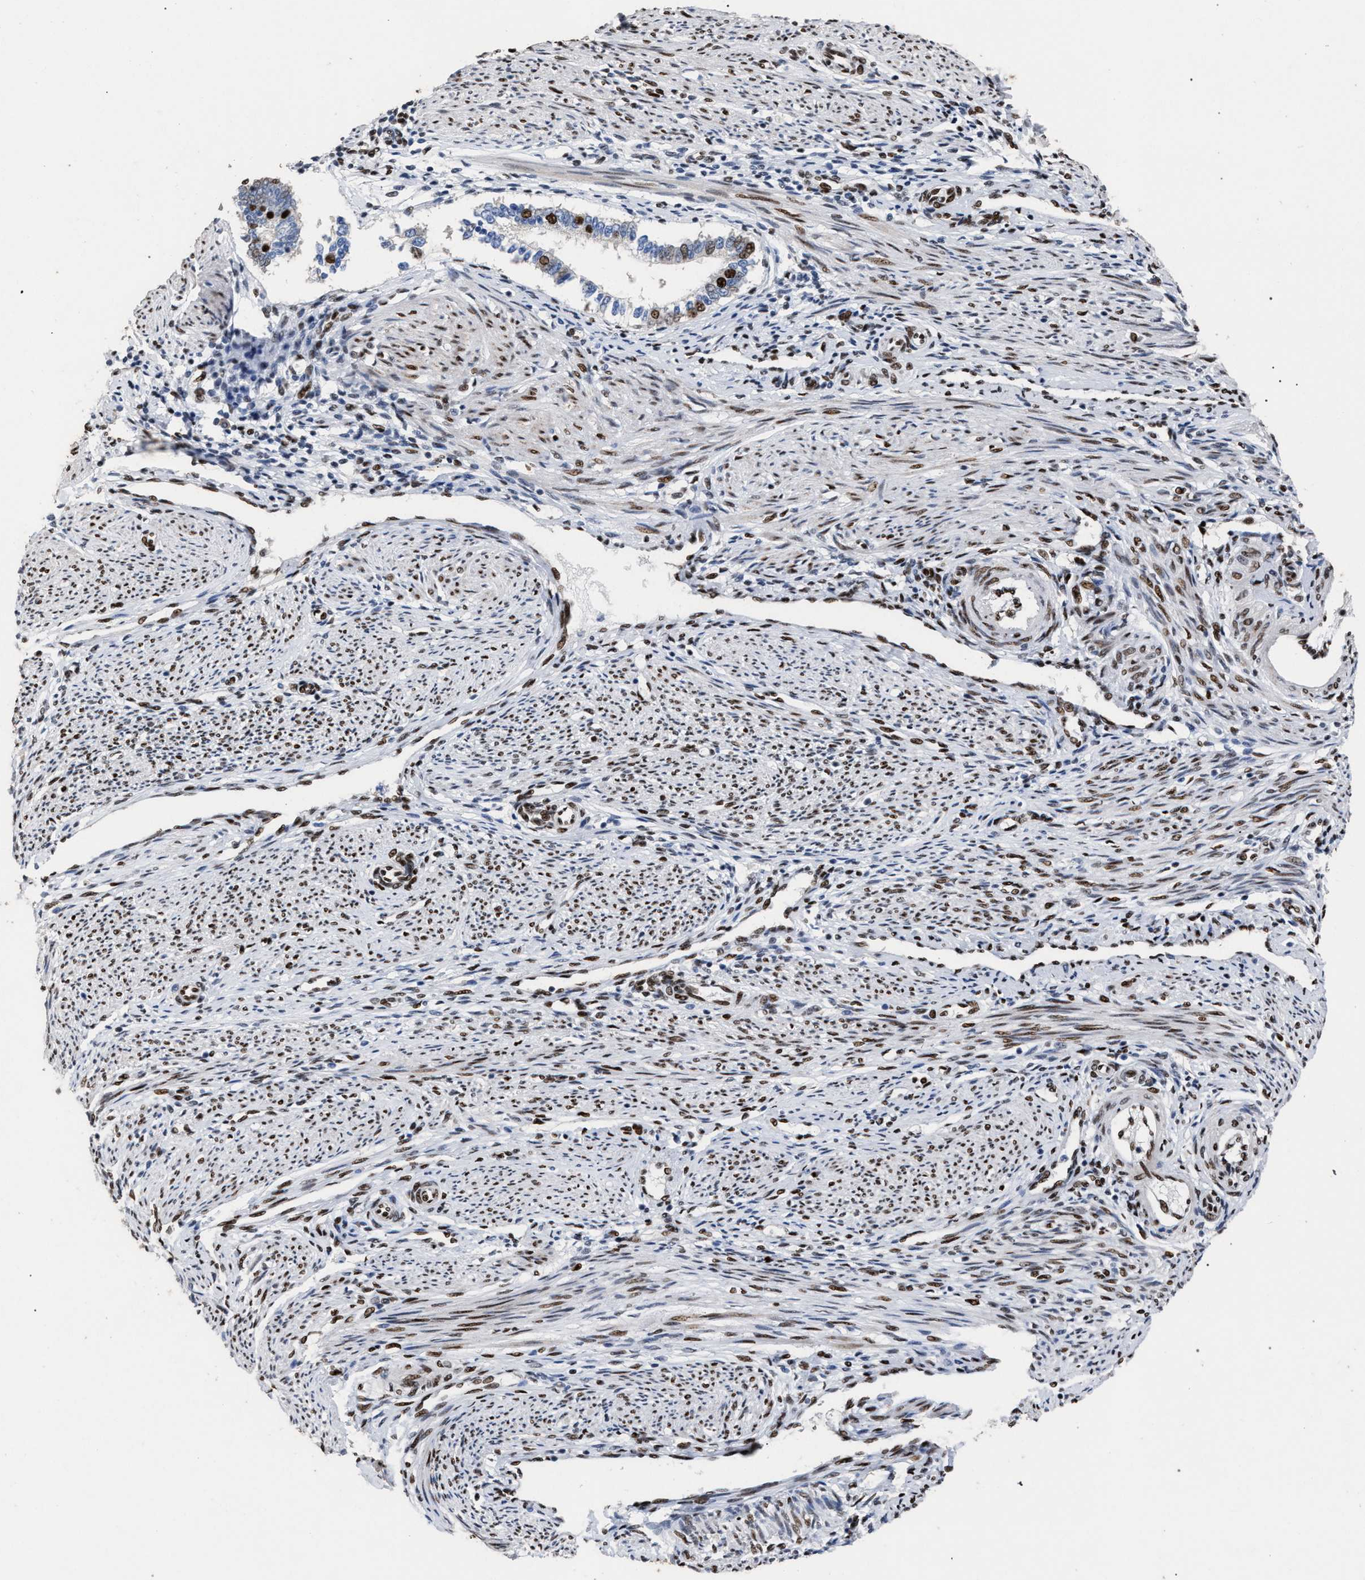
{"staining": {"intensity": "strong", "quantity": "25%-75%", "location": "nuclear"}, "tissue": "endometrium", "cell_type": "Cells in endometrial stroma", "image_type": "normal", "snomed": [{"axis": "morphology", "description": "Normal tissue, NOS"}, {"axis": "topography", "description": "Endometrium"}], "caption": "IHC (DAB (3,3'-diaminobenzidine)) staining of unremarkable endometrium shows strong nuclear protein staining in approximately 25%-75% of cells in endometrial stroma. Using DAB (3,3'-diaminobenzidine) (brown) and hematoxylin (blue) stains, captured at high magnification using brightfield microscopy.", "gene": "TP53BP1", "patient": {"sex": "female", "age": 42}}